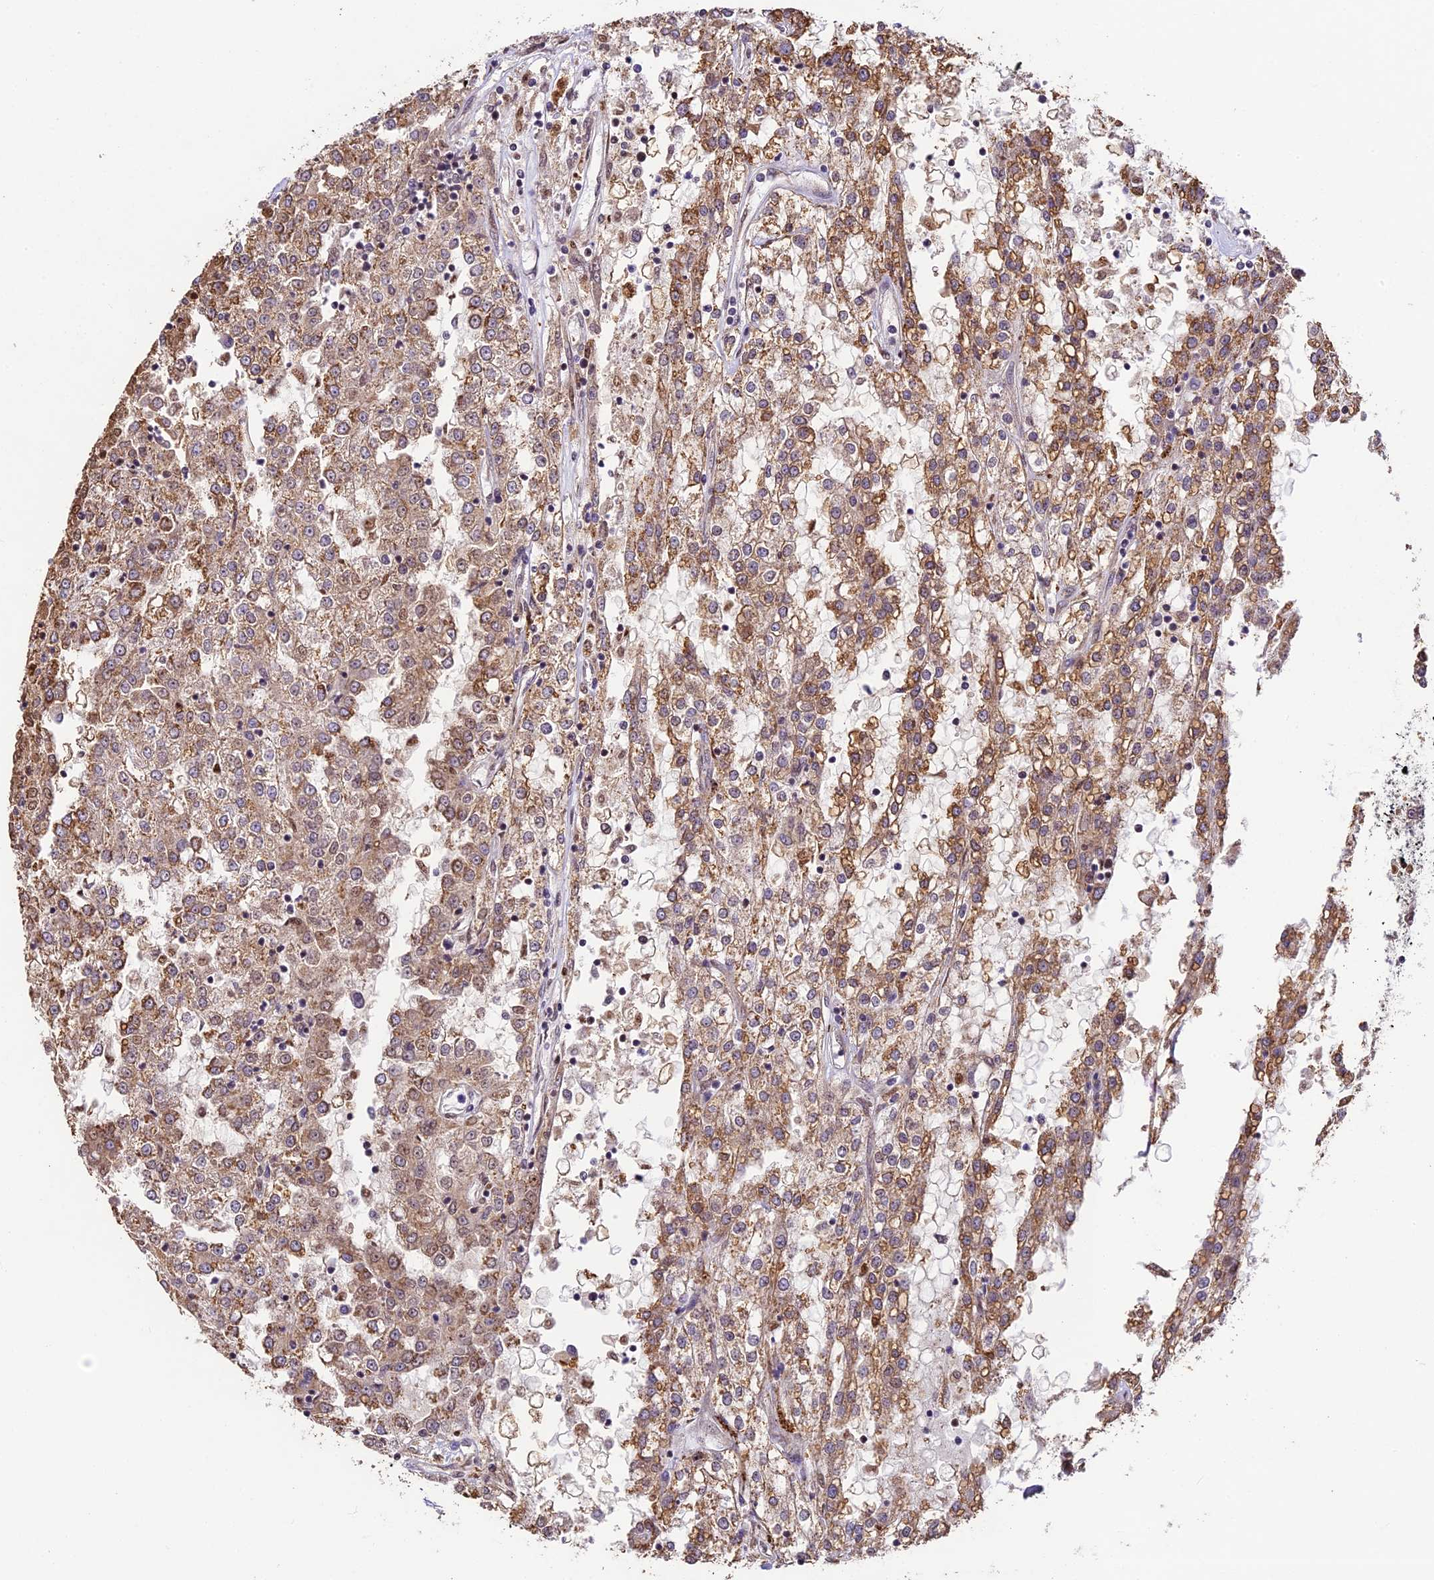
{"staining": {"intensity": "moderate", "quantity": ">75%", "location": "cytoplasmic/membranous"}, "tissue": "renal cancer", "cell_type": "Tumor cells", "image_type": "cancer", "snomed": [{"axis": "morphology", "description": "Adenocarcinoma, NOS"}, {"axis": "topography", "description": "Kidney"}], "caption": "DAB immunohistochemical staining of adenocarcinoma (renal) displays moderate cytoplasmic/membranous protein expression in about >75% of tumor cells.", "gene": "TRIM22", "patient": {"sex": "female", "age": 52}}